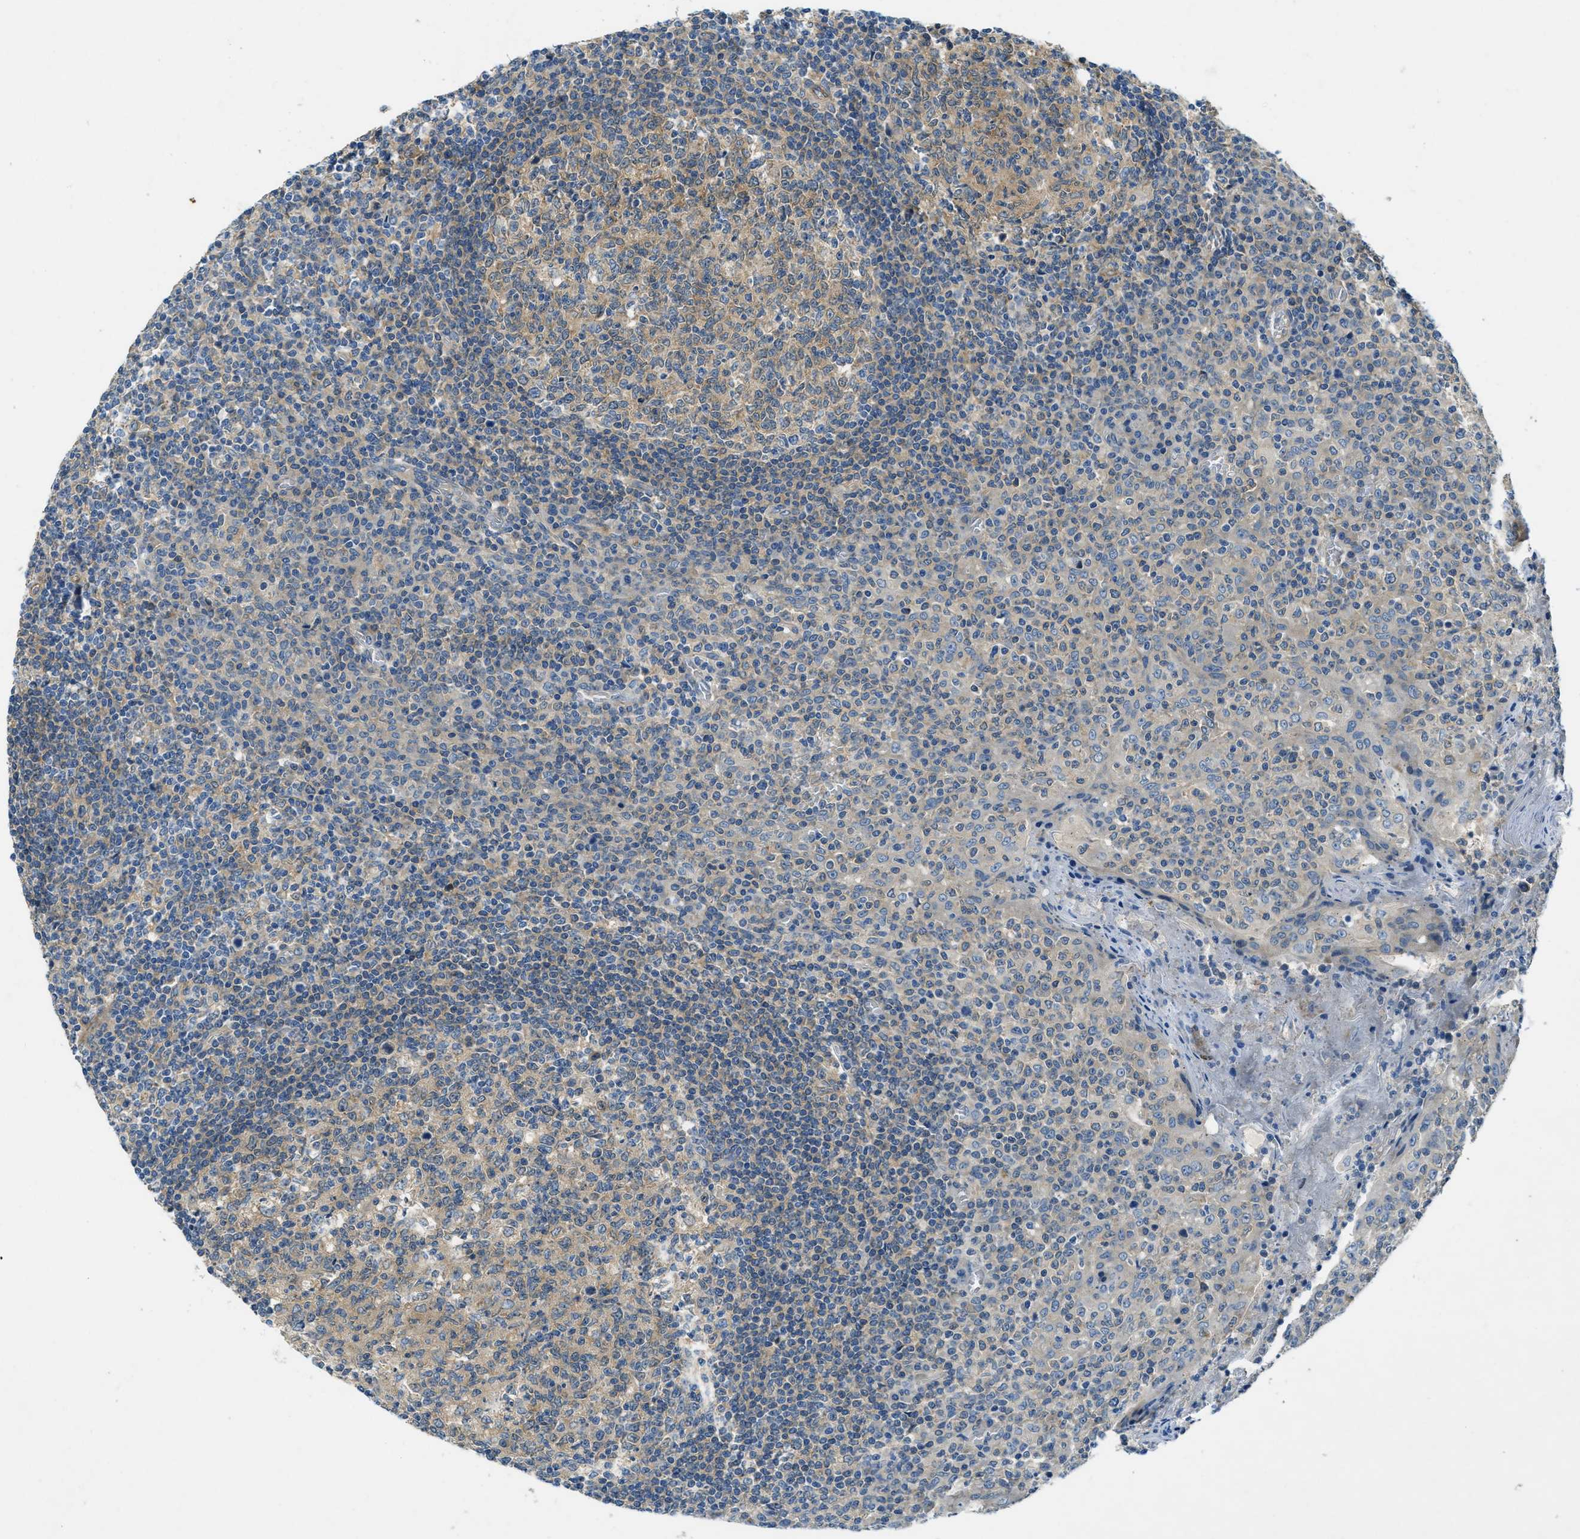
{"staining": {"intensity": "moderate", "quantity": "25%-75%", "location": "cytoplasmic/membranous"}, "tissue": "tonsil", "cell_type": "Germinal center cells", "image_type": "normal", "snomed": [{"axis": "morphology", "description": "Normal tissue, NOS"}, {"axis": "topography", "description": "Tonsil"}], "caption": "Immunohistochemistry histopathology image of benign tonsil: tonsil stained using IHC shows medium levels of moderate protein expression localized specifically in the cytoplasmic/membranous of germinal center cells, appearing as a cytoplasmic/membranous brown color.", "gene": "RIPK2", "patient": {"sex": "female", "age": 19}}